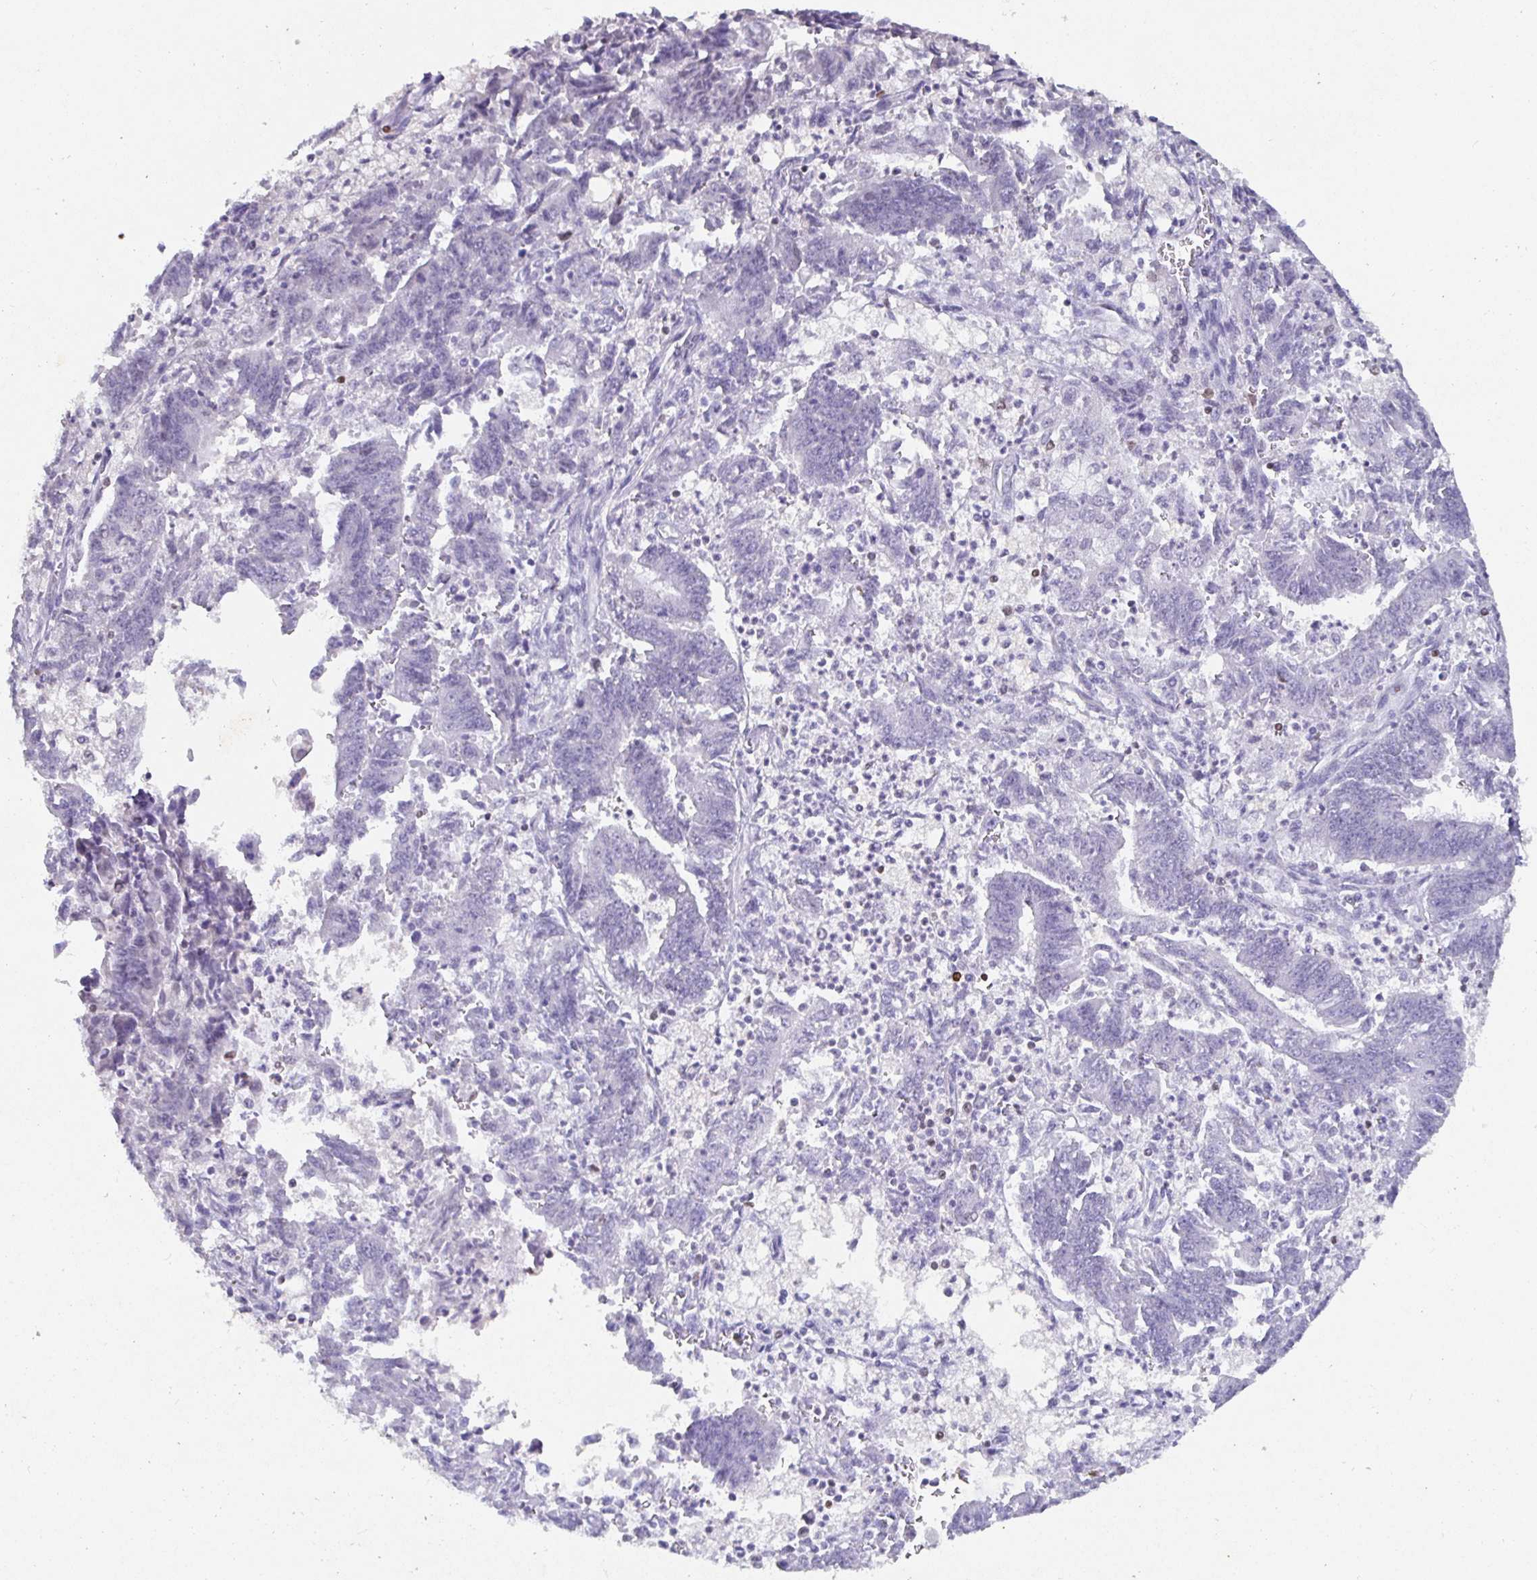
{"staining": {"intensity": "weak", "quantity": "<25%", "location": "nuclear"}, "tissue": "endometrial cancer", "cell_type": "Tumor cells", "image_type": "cancer", "snomed": [{"axis": "morphology", "description": "Adenocarcinoma, NOS"}, {"axis": "topography", "description": "Endometrium"}], "caption": "The immunohistochemistry (IHC) image has no significant expression in tumor cells of adenocarcinoma (endometrial) tissue.", "gene": "SATB1", "patient": {"sex": "female", "age": 73}}